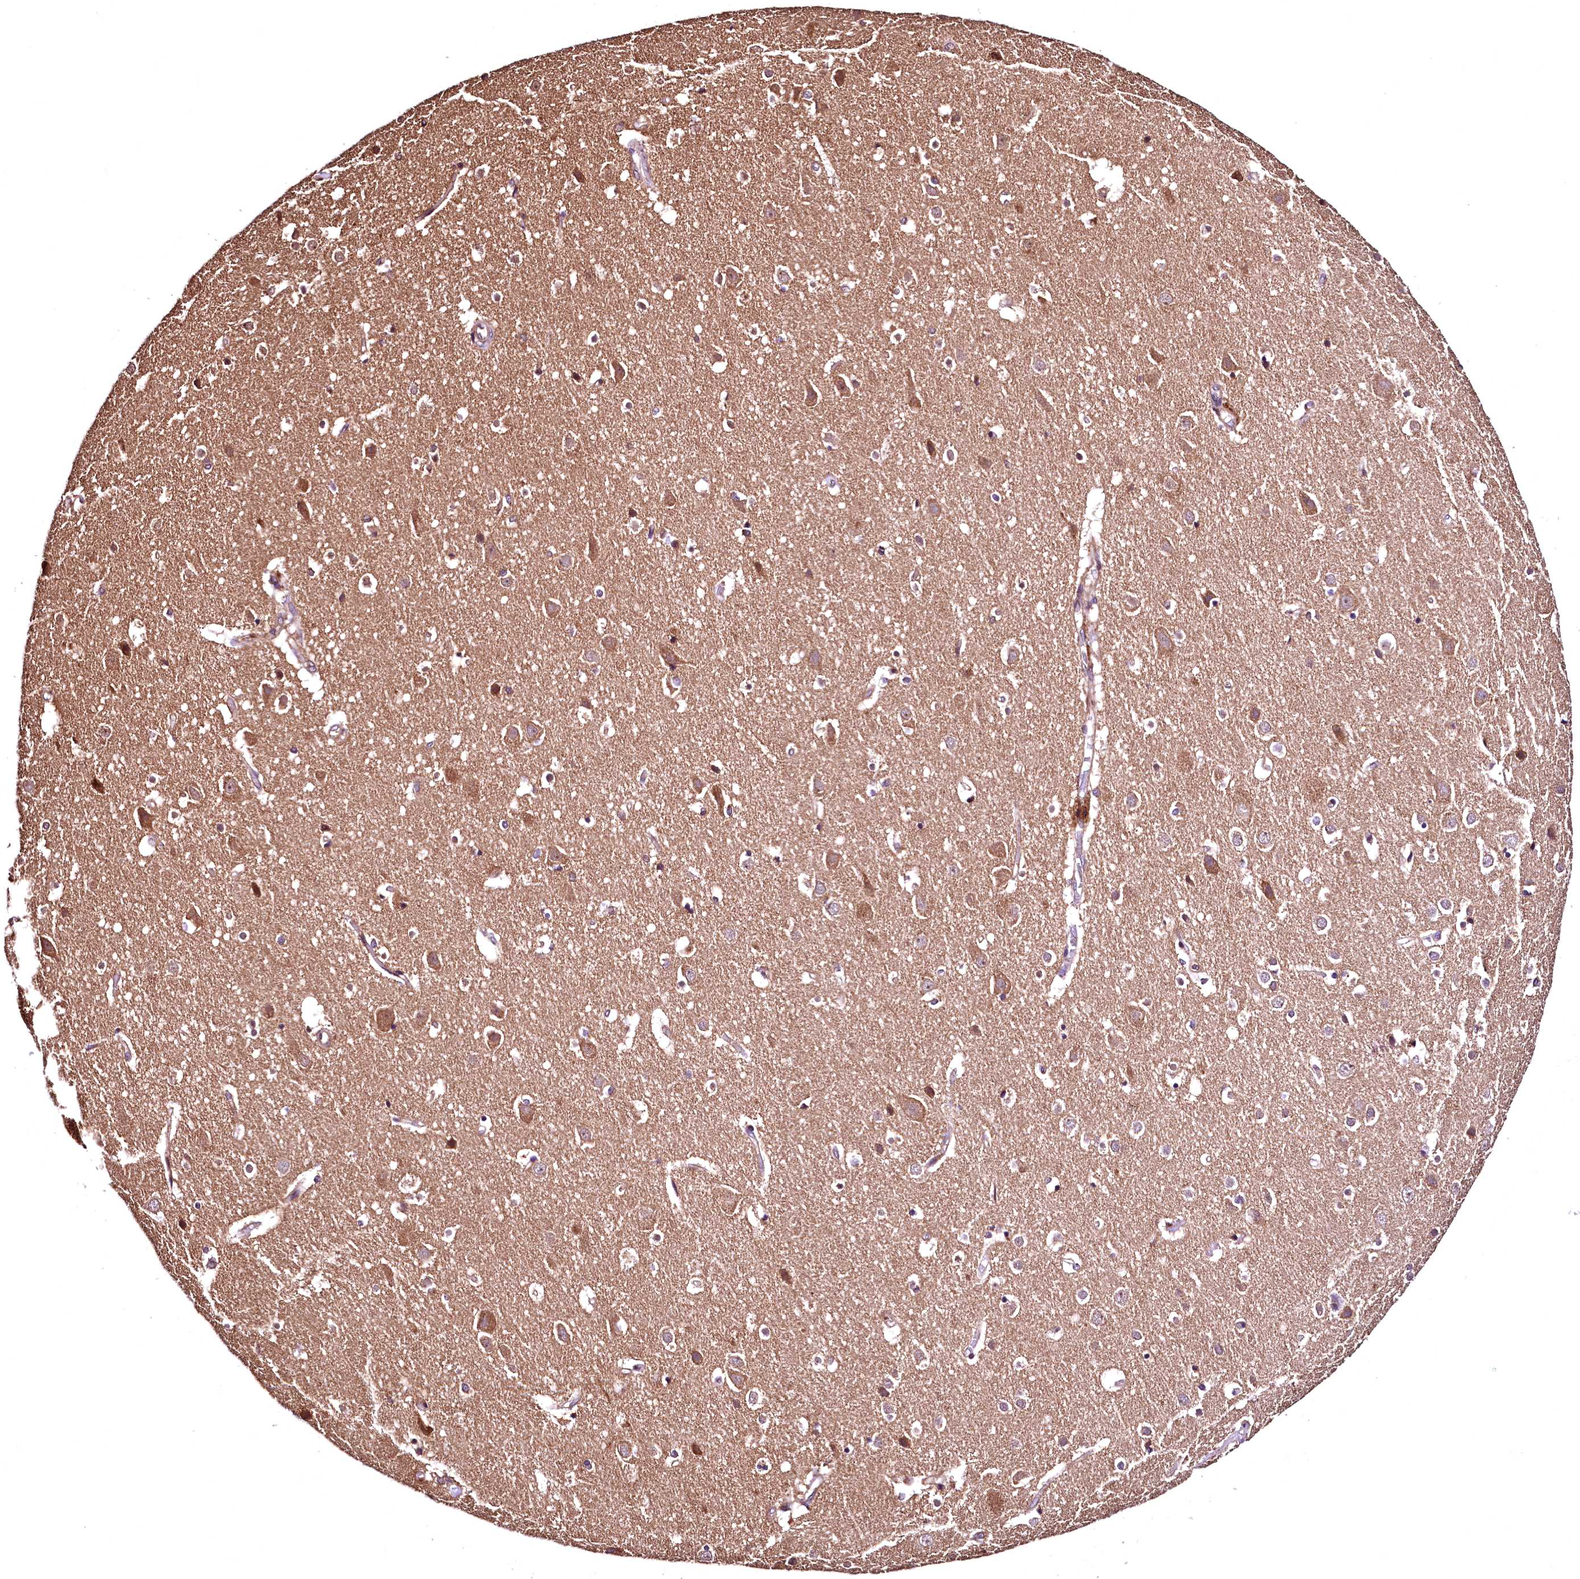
{"staining": {"intensity": "moderate", "quantity": ">75%", "location": "cytoplasmic/membranous"}, "tissue": "cerebral cortex", "cell_type": "Endothelial cells", "image_type": "normal", "snomed": [{"axis": "morphology", "description": "Normal tissue, NOS"}, {"axis": "topography", "description": "Cerebral cortex"}], "caption": "A high-resolution image shows immunohistochemistry (IHC) staining of benign cerebral cortex, which displays moderate cytoplasmic/membranous positivity in approximately >75% of endothelial cells. Using DAB (3,3'-diaminobenzidine) (brown) and hematoxylin (blue) stains, captured at high magnification using brightfield microscopy.", "gene": "LRSAM1", "patient": {"sex": "male", "age": 54}}